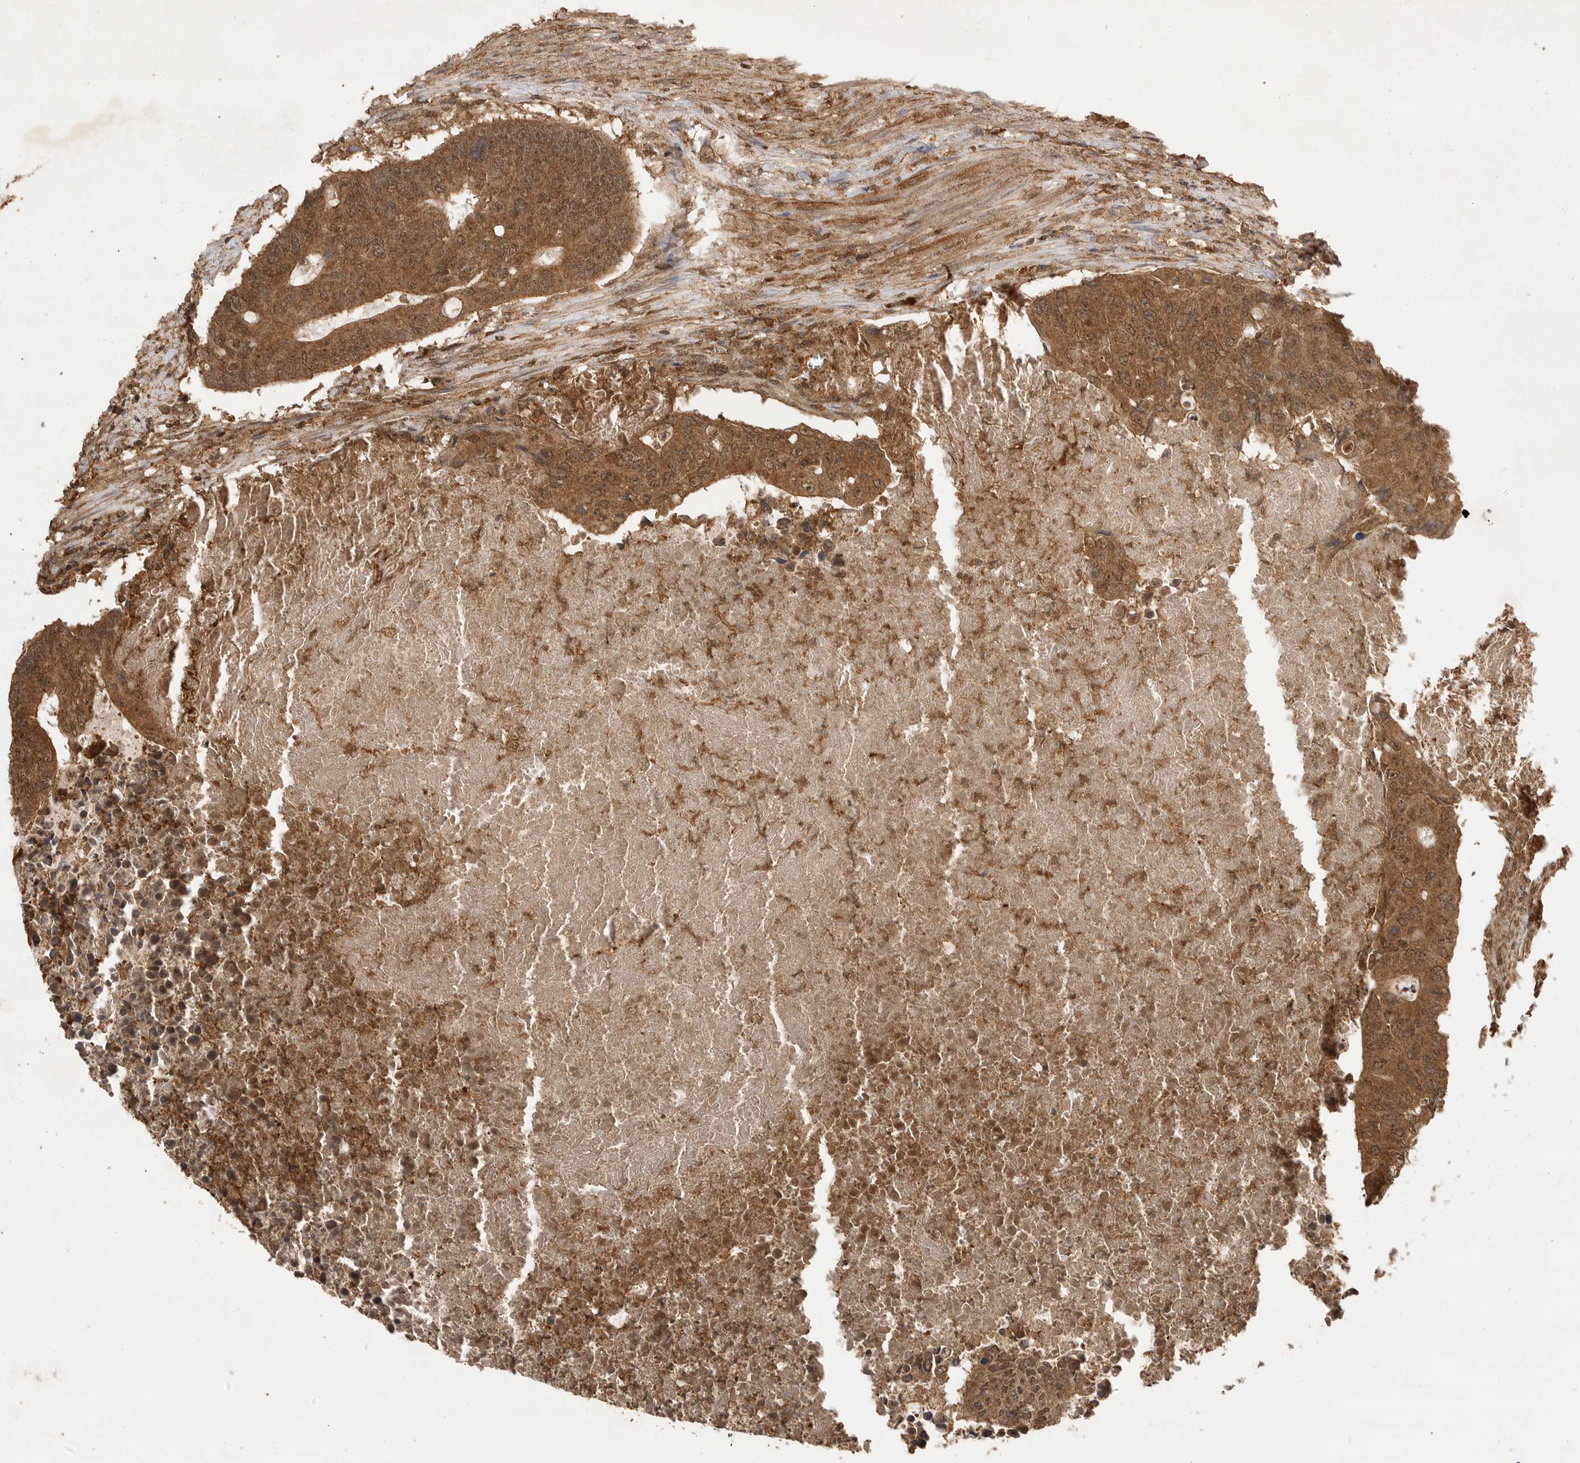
{"staining": {"intensity": "moderate", "quantity": ">75%", "location": "cytoplasmic/membranous,nuclear"}, "tissue": "colorectal cancer", "cell_type": "Tumor cells", "image_type": "cancer", "snomed": [{"axis": "morphology", "description": "Adenocarcinoma, NOS"}, {"axis": "topography", "description": "Colon"}], "caption": "Colorectal cancer (adenocarcinoma) tissue exhibits moderate cytoplasmic/membranous and nuclear positivity in approximately >75% of tumor cells, visualized by immunohistochemistry. (Brightfield microscopy of DAB IHC at high magnification).", "gene": "ICOSLG", "patient": {"sex": "male", "age": 87}}